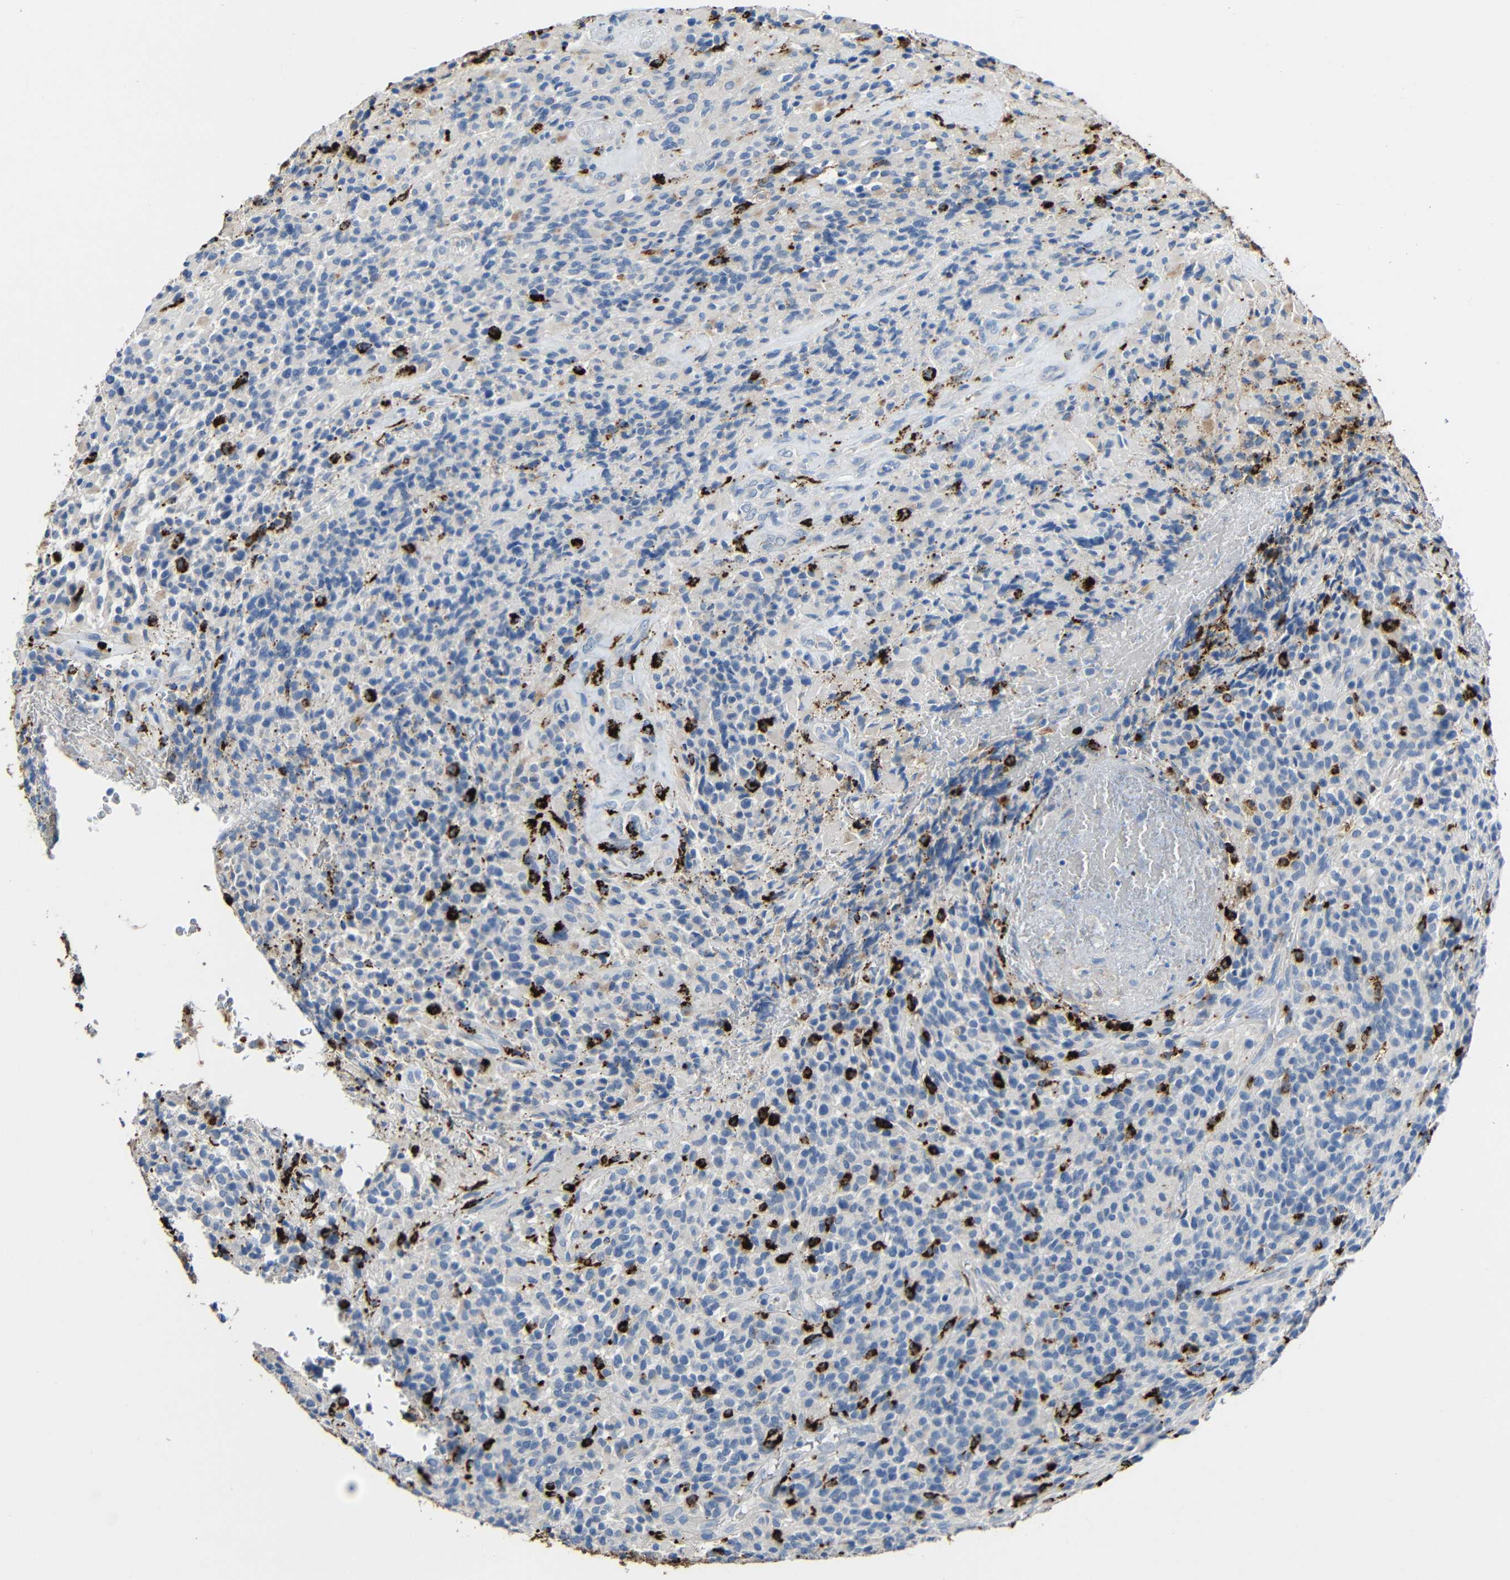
{"staining": {"intensity": "strong", "quantity": "<25%", "location": "cytoplasmic/membranous"}, "tissue": "glioma", "cell_type": "Tumor cells", "image_type": "cancer", "snomed": [{"axis": "morphology", "description": "Glioma, malignant, High grade"}, {"axis": "topography", "description": "Brain"}], "caption": "Brown immunohistochemical staining in human malignant glioma (high-grade) exhibits strong cytoplasmic/membranous positivity in approximately <25% of tumor cells. Ihc stains the protein in brown and the nuclei are stained blue.", "gene": "HLA-DMA", "patient": {"sex": "male", "age": 71}}